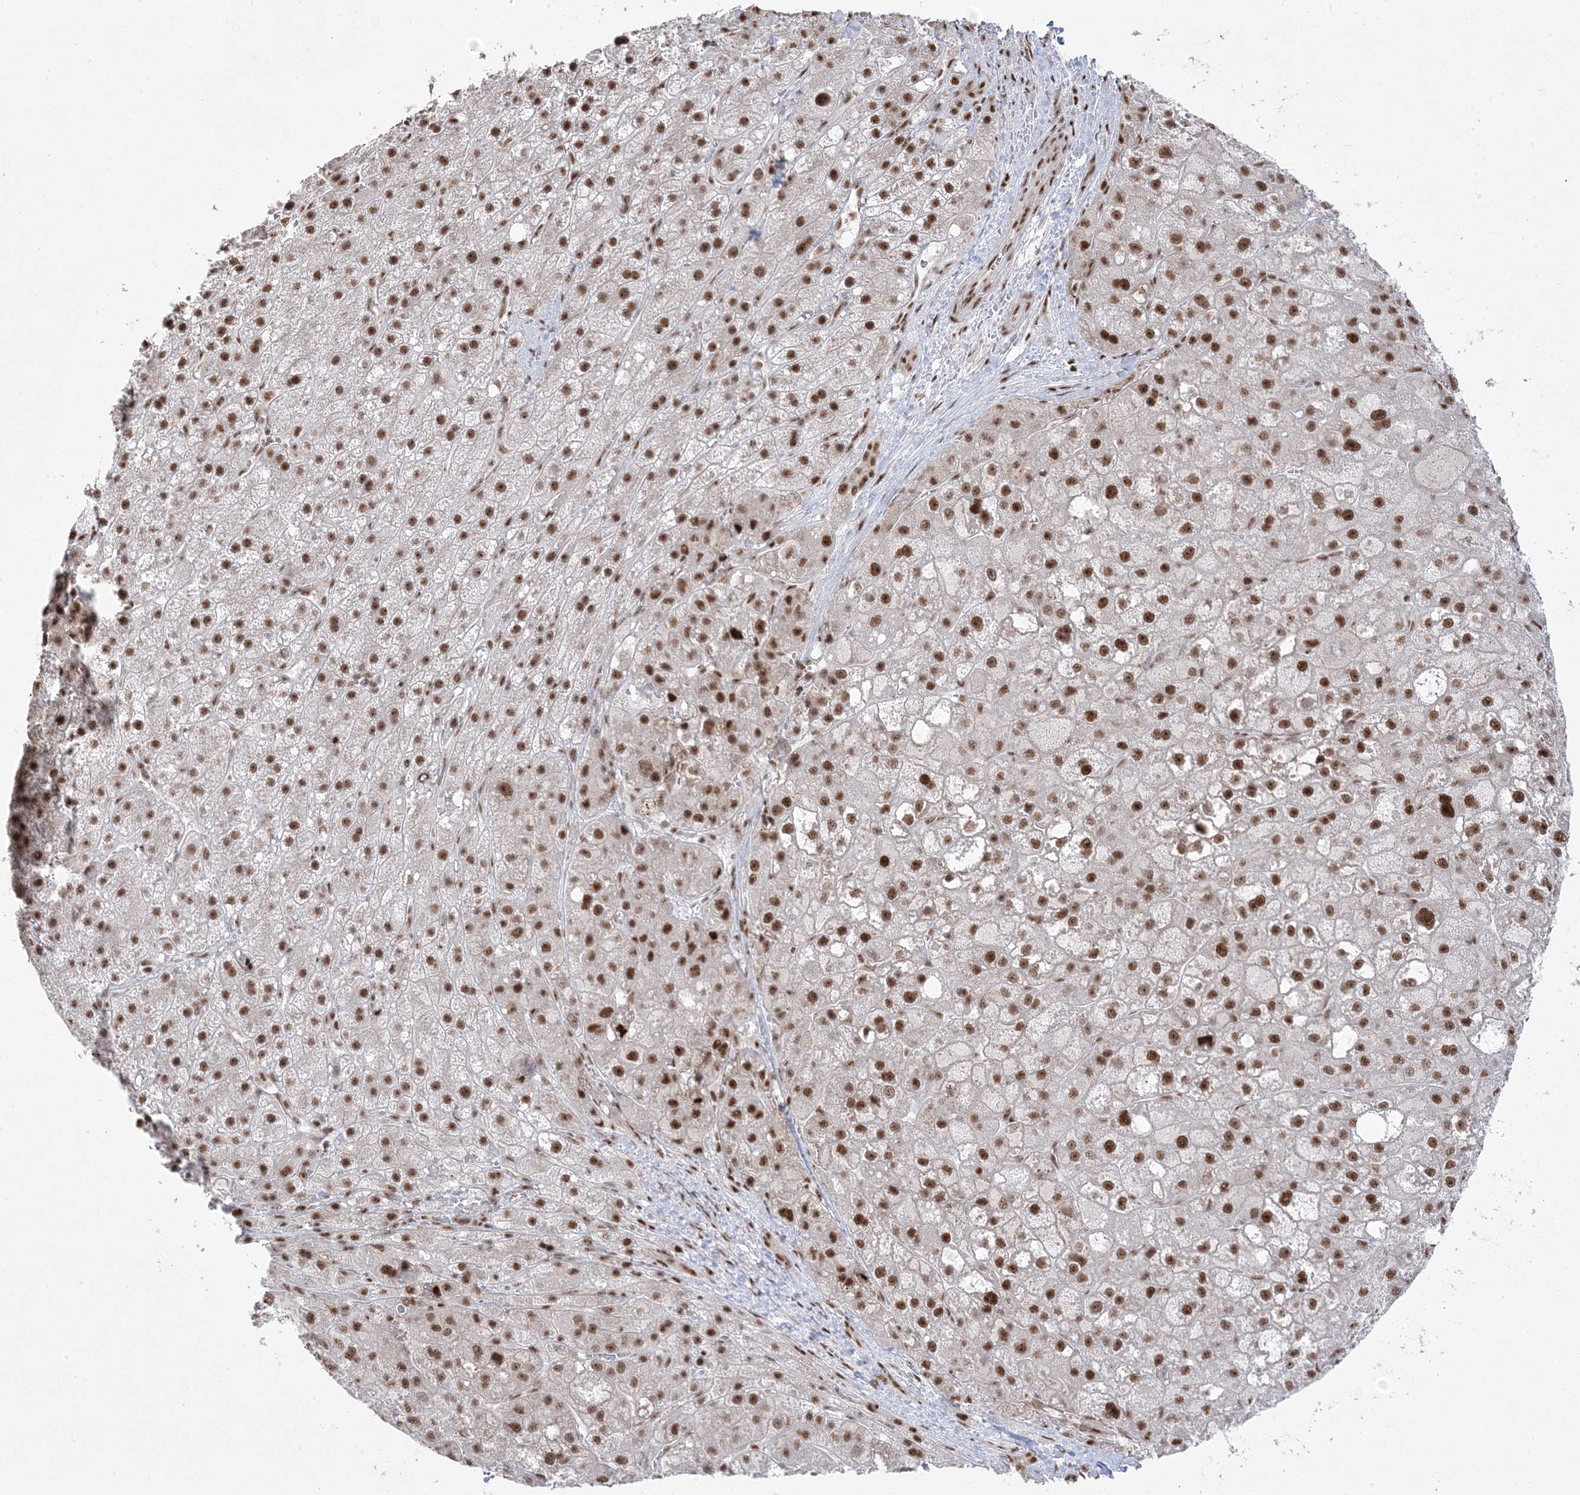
{"staining": {"intensity": "strong", "quantity": ">75%", "location": "nuclear"}, "tissue": "liver cancer", "cell_type": "Tumor cells", "image_type": "cancer", "snomed": [{"axis": "morphology", "description": "Carcinoma, Hepatocellular, NOS"}, {"axis": "topography", "description": "Liver"}], "caption": "A photomicrograph of hepatocellular carcinoma (liver) stained for a protein reveals strong nuclear brown staining in tumor cells.", "gene": "MTREX", "patient": {"sex": "male", "age": 57}}